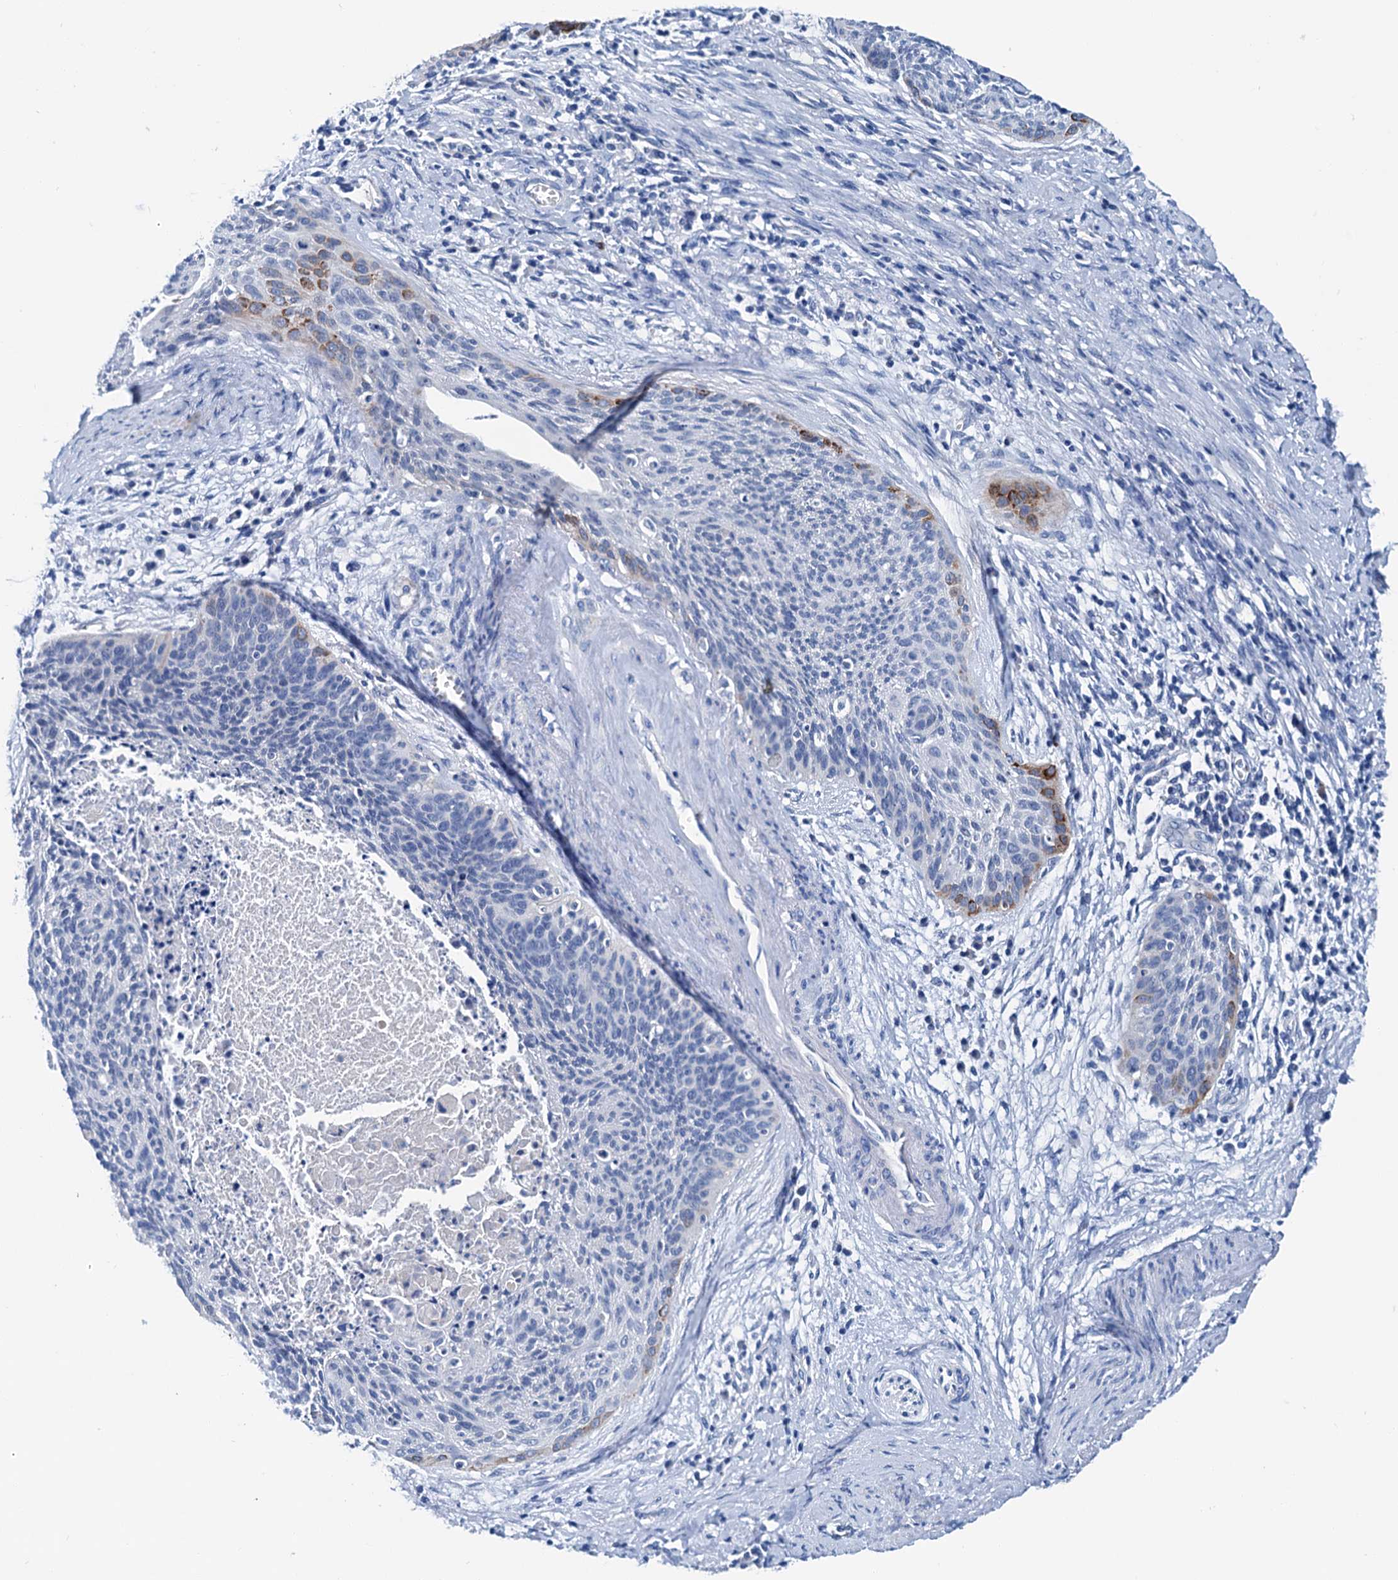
{"staining": {"intensity": "moderate", "quantity": "<25%", "location": "cytoplasmic/membranous"}, "tissue": "cervical cancer", "cell_type": "Tumor cells", "image_type": "cancer", "snomed": [{"axis": "morphology", "description": "Squamous cell carcinoma, NOS"}, {"axis": "topography", "description": "Cervix"}], "caption": "Immunohistochemistry micrograph of human squamous cell carcinoma (cervical) stained for a protein (brown), which exhibits low levels of moderate cytoplasmic/membranous expression in about <25% of tumor cells.", "gene": "KNDC1", "patient": {"sex": "female", "age": 55}}